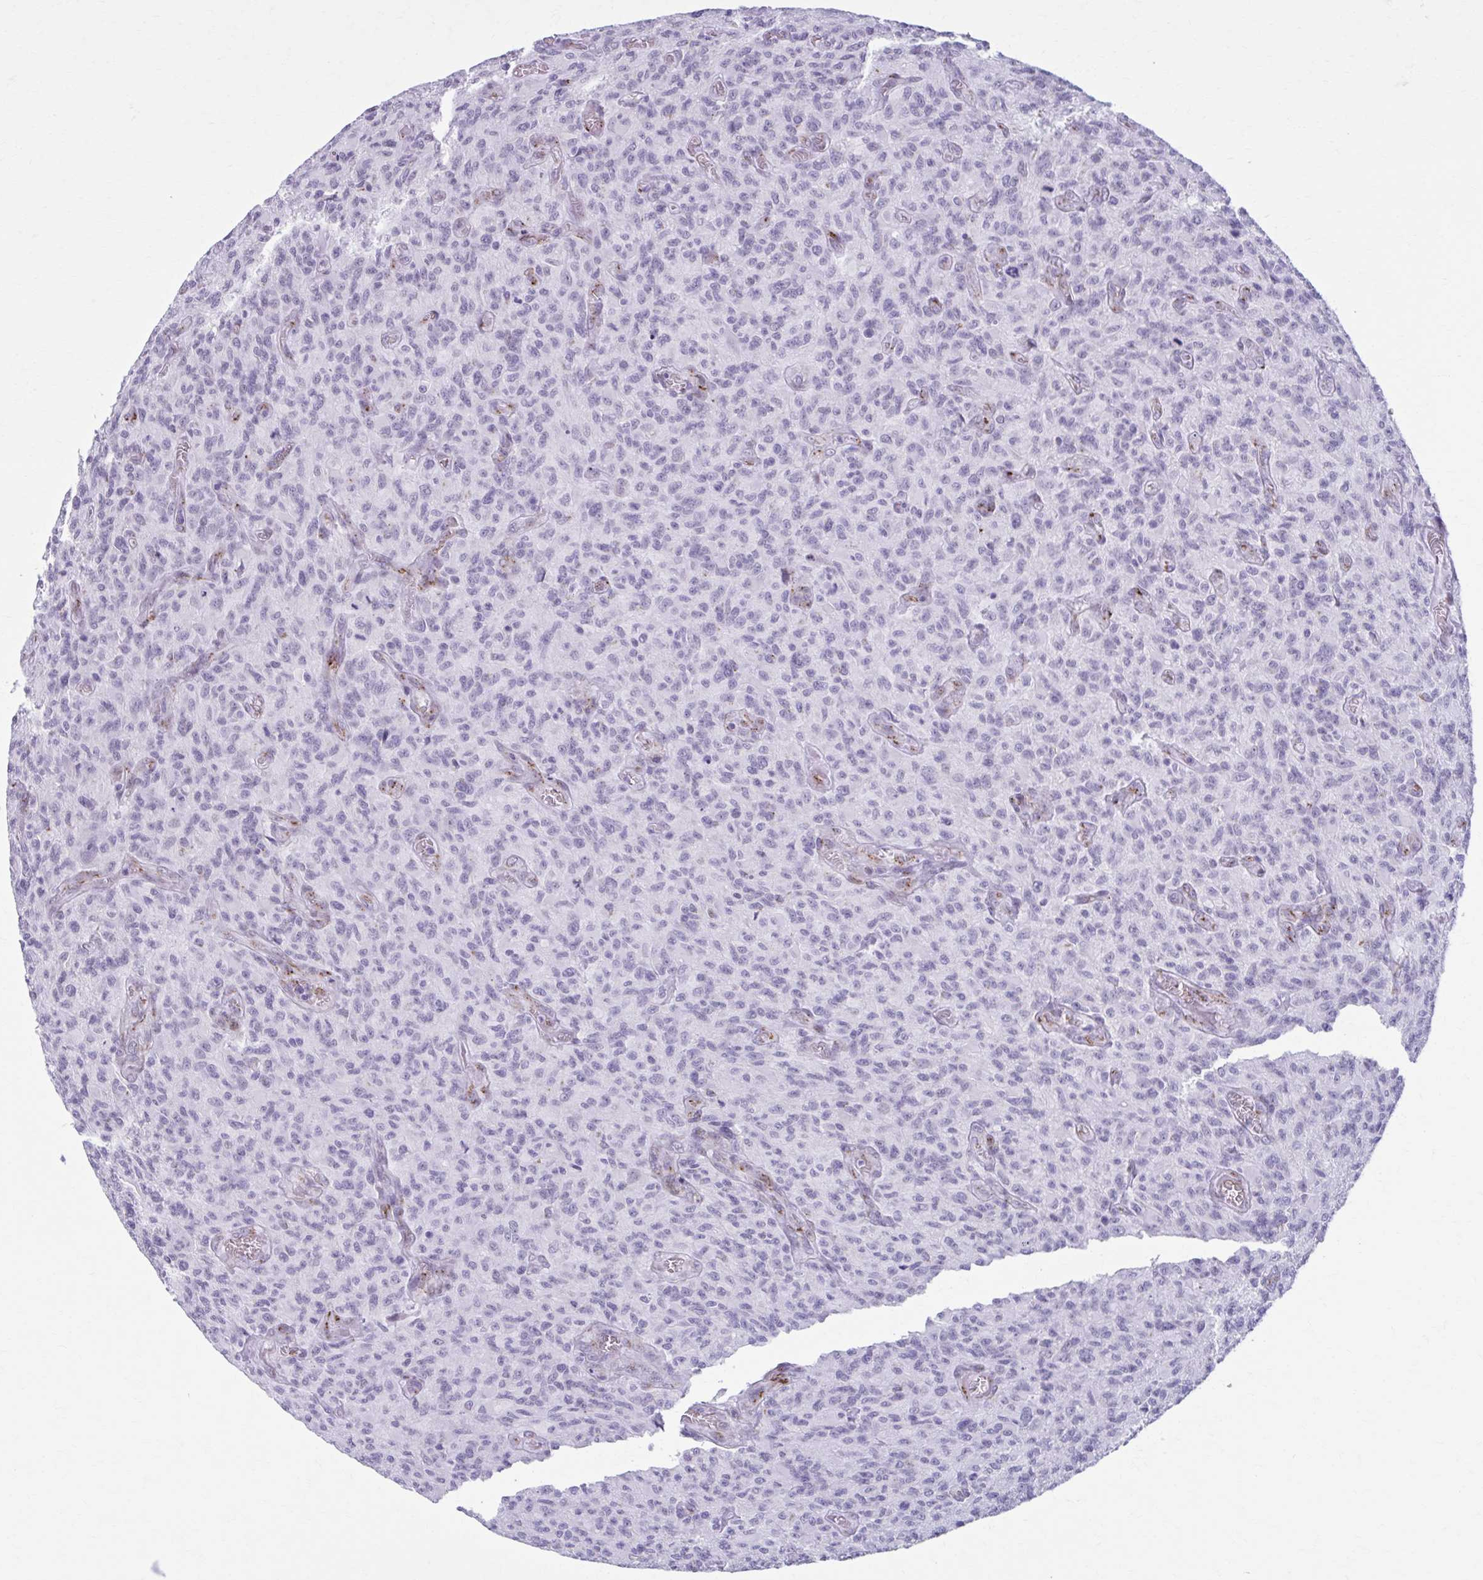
{"staining": {"intensity": "negative", "quantity": "none", "location": "none"}, "tissue": "glioma", "cell_type": "Tumor cells", "image_type": "cancer", "snomed": [{"axis": "morphology", "description": "Glioma, malignant, High grade"}, {"axis": "topography", "description": "Brain"}], "caption": "IHC histopathology image of neoplastic tissue: malignant glioma (high-grade) stained with DAB (3,3'-diaminobenzidine) shows no significant protein staining in tumor cells.", "gene": "ZNF682", "patient": {"sex": "male", "age": 61}}